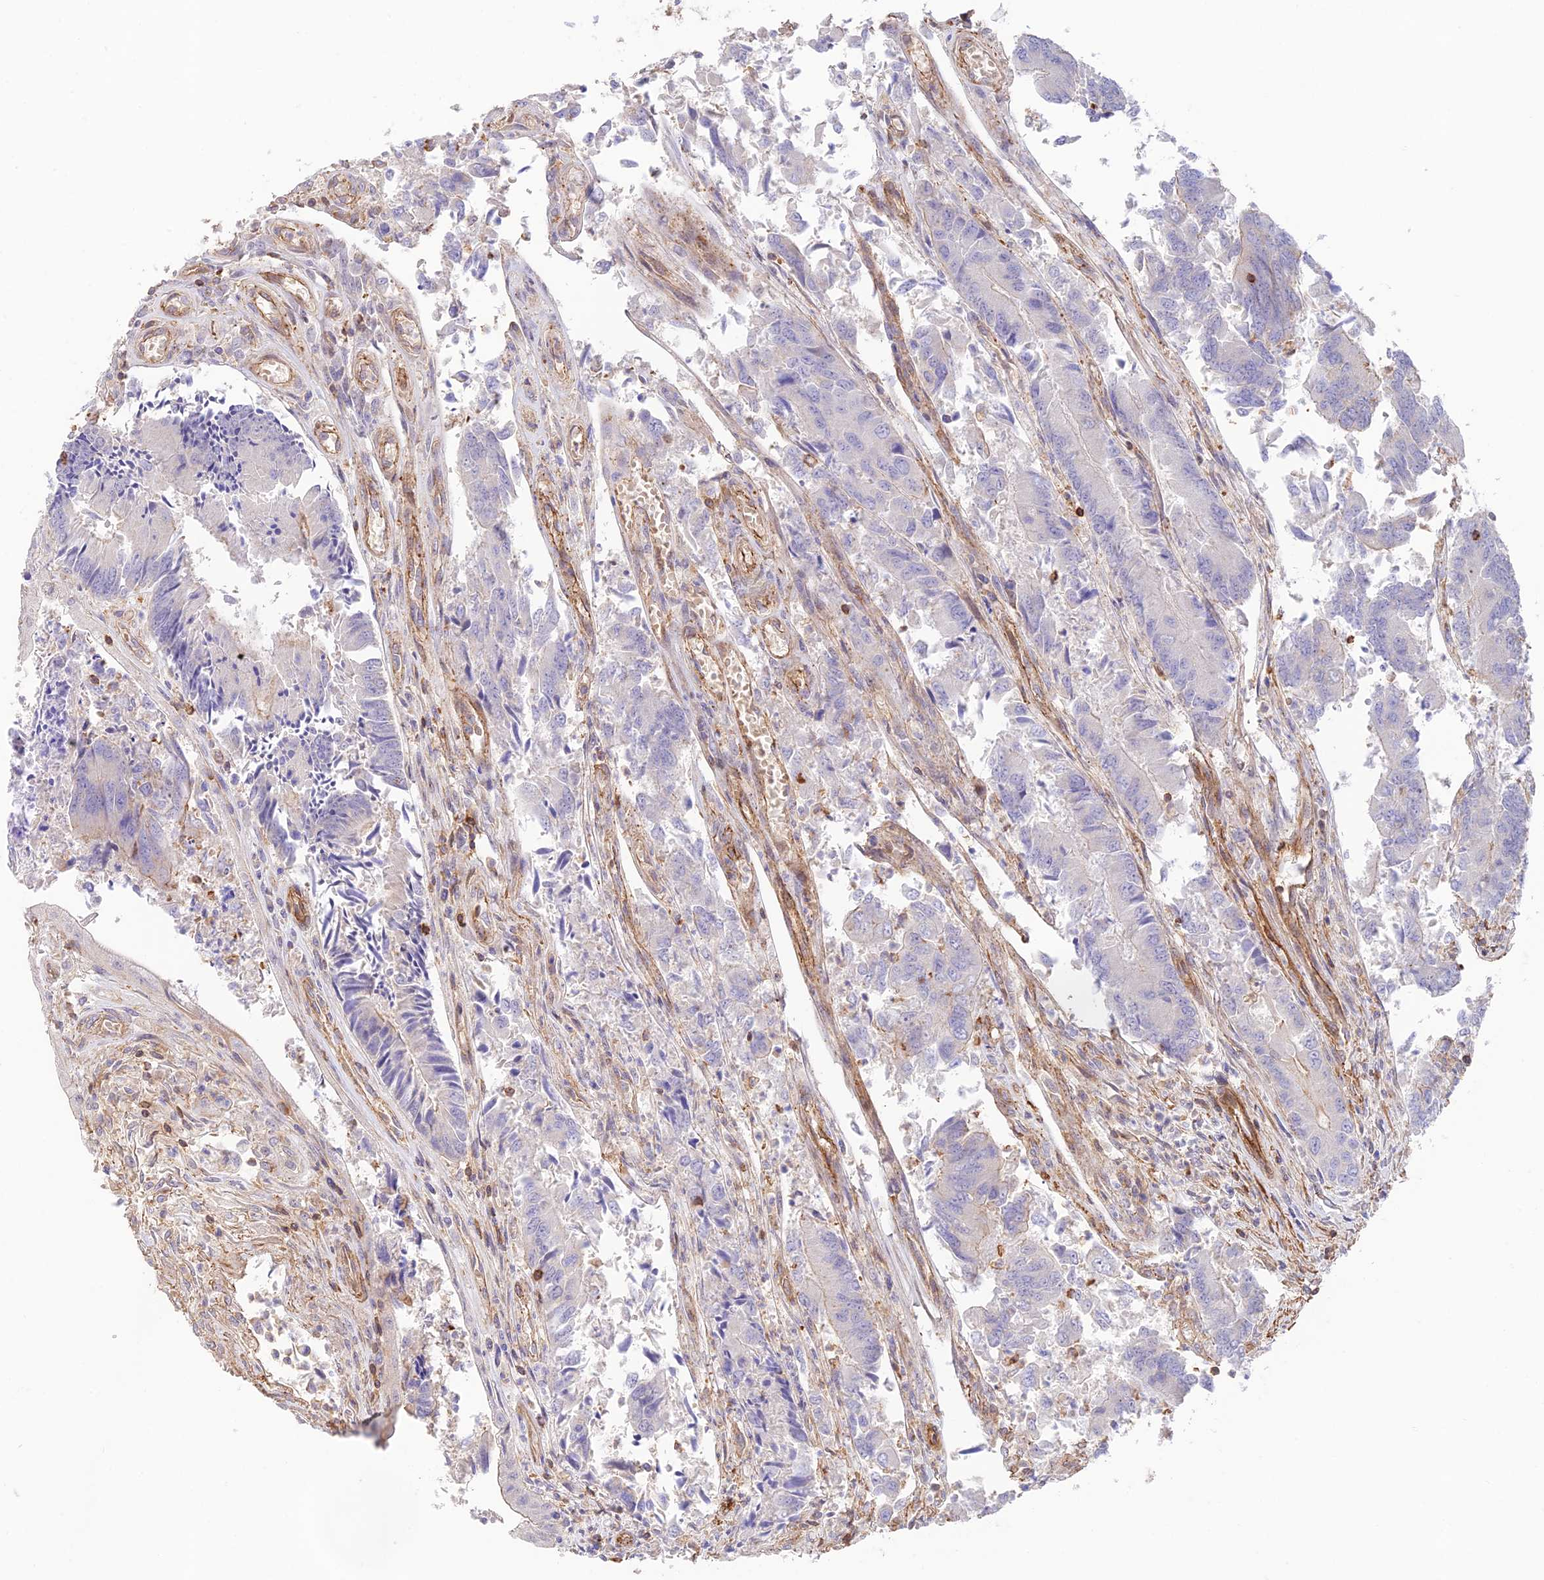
{"staining": {"intensity": "negative", "quantity": "none", "location": "none"}, "tissue": "colorectal cancer", "cell_type": "Tumor cells", "image_type": "cancer", "snomed": [{"axis": "morphology", "description": "Adenocarcinoma, NOS"}, {"axis": "topography", "description": "Colon"}], "caption": "High magnification brightfield microscopy of colorectal cancer stained with DAB (brown) and counterstained with hematoxylin (blue): tumor cells show no significant staining.", "gene": "DENND1C", "patient": {"sex": "female", "age": 67}}